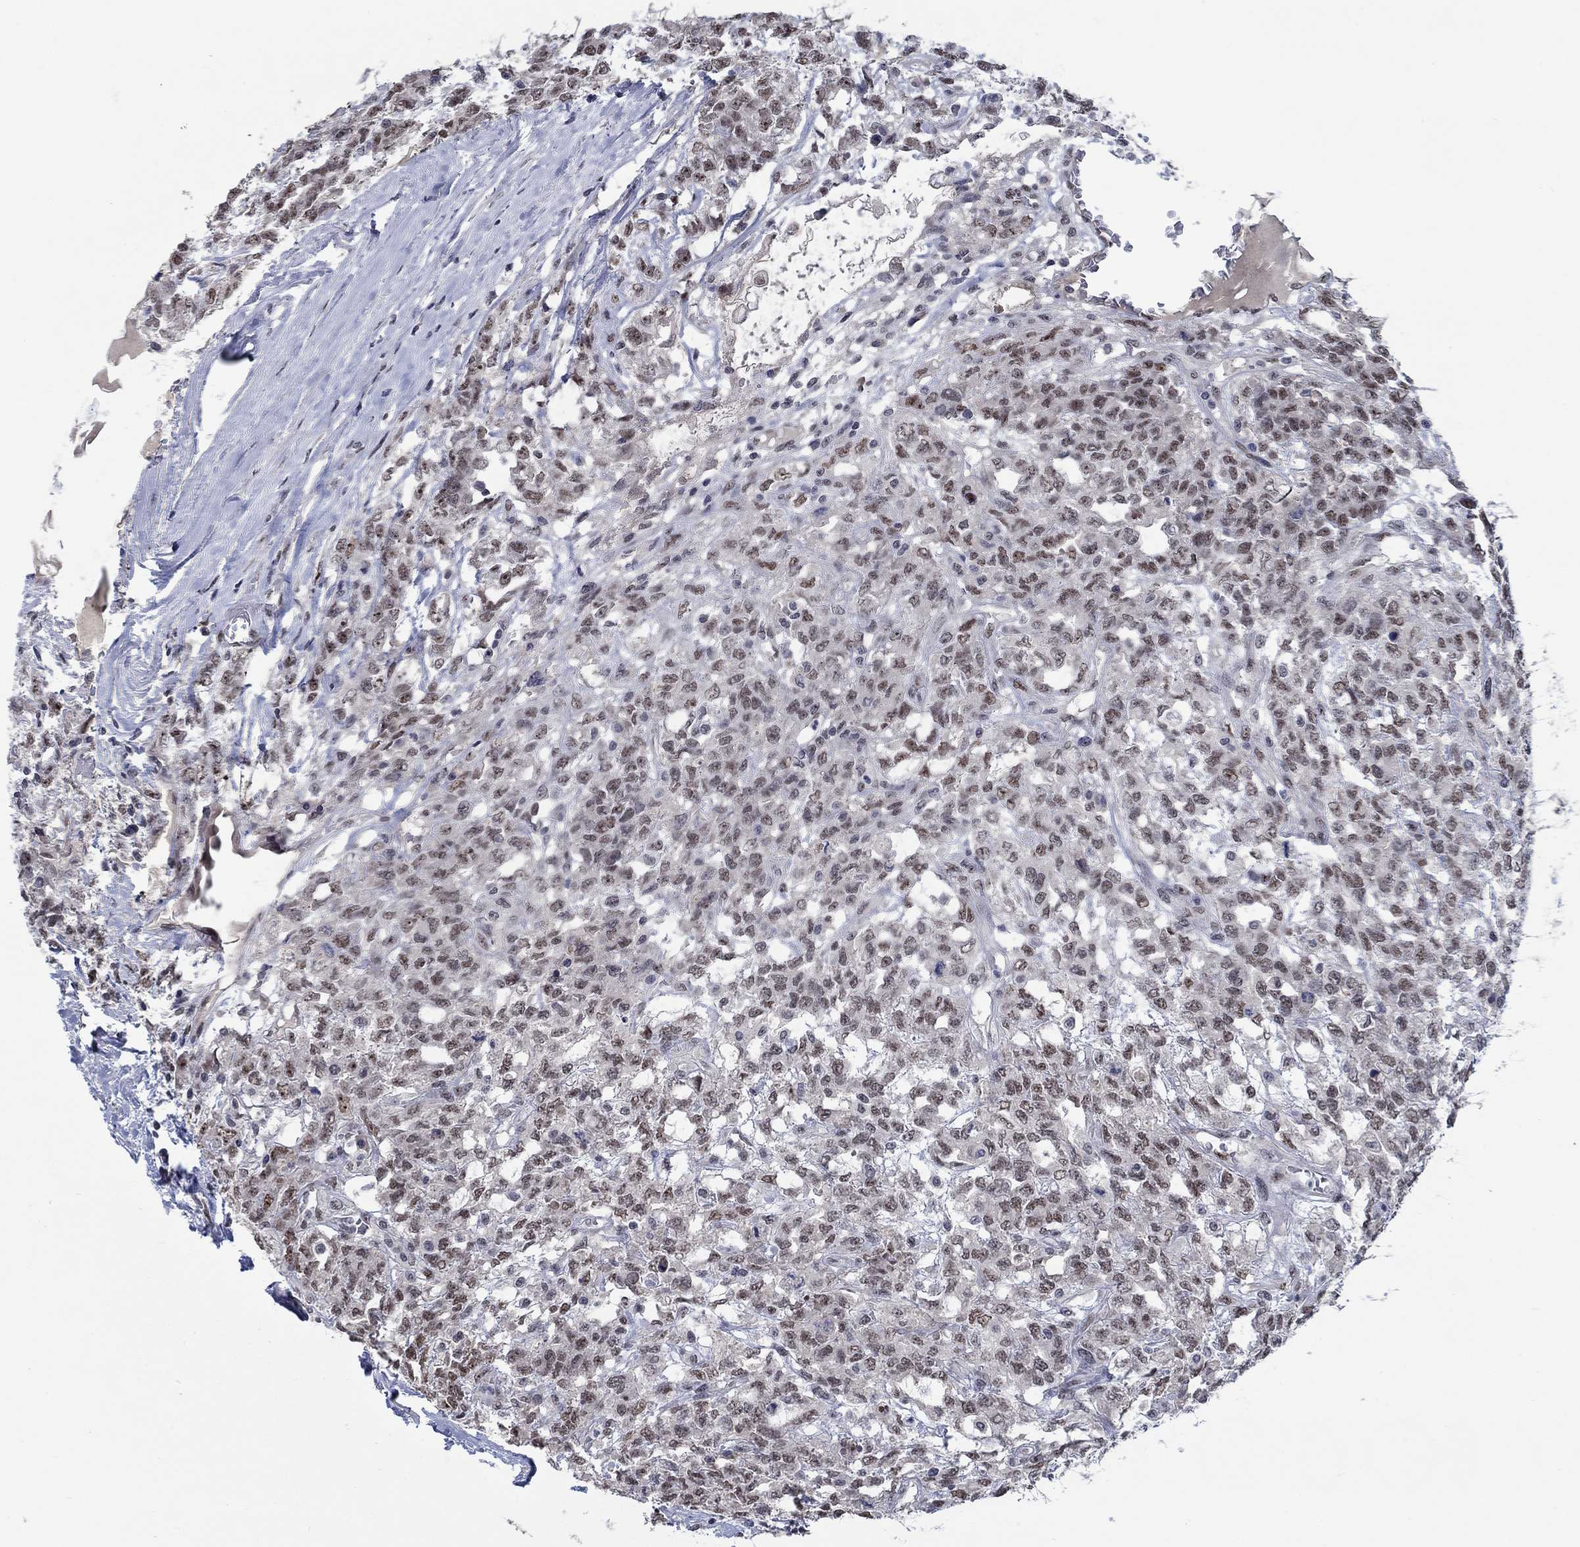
{"staining": {"intensity": "weak", "quantity": "25%-75%", "location": "nuclear"}, "tissue": "testis cancer", "cell_type": "Tumor cells", "image_type": "cancer", "snomed": [{"axis": "morphology", "description": "Seminoma, NOS"}, {"axis": "topography", "description": "Testis"}], "caption": "A high-resolution micrograph shows IHC staining of testis cancer, which demonstrates weak nuclear expression in about 25%-75% of tumor cells.", "gene": "HTN1", "patient": {"sex": "male", "age": 52}}